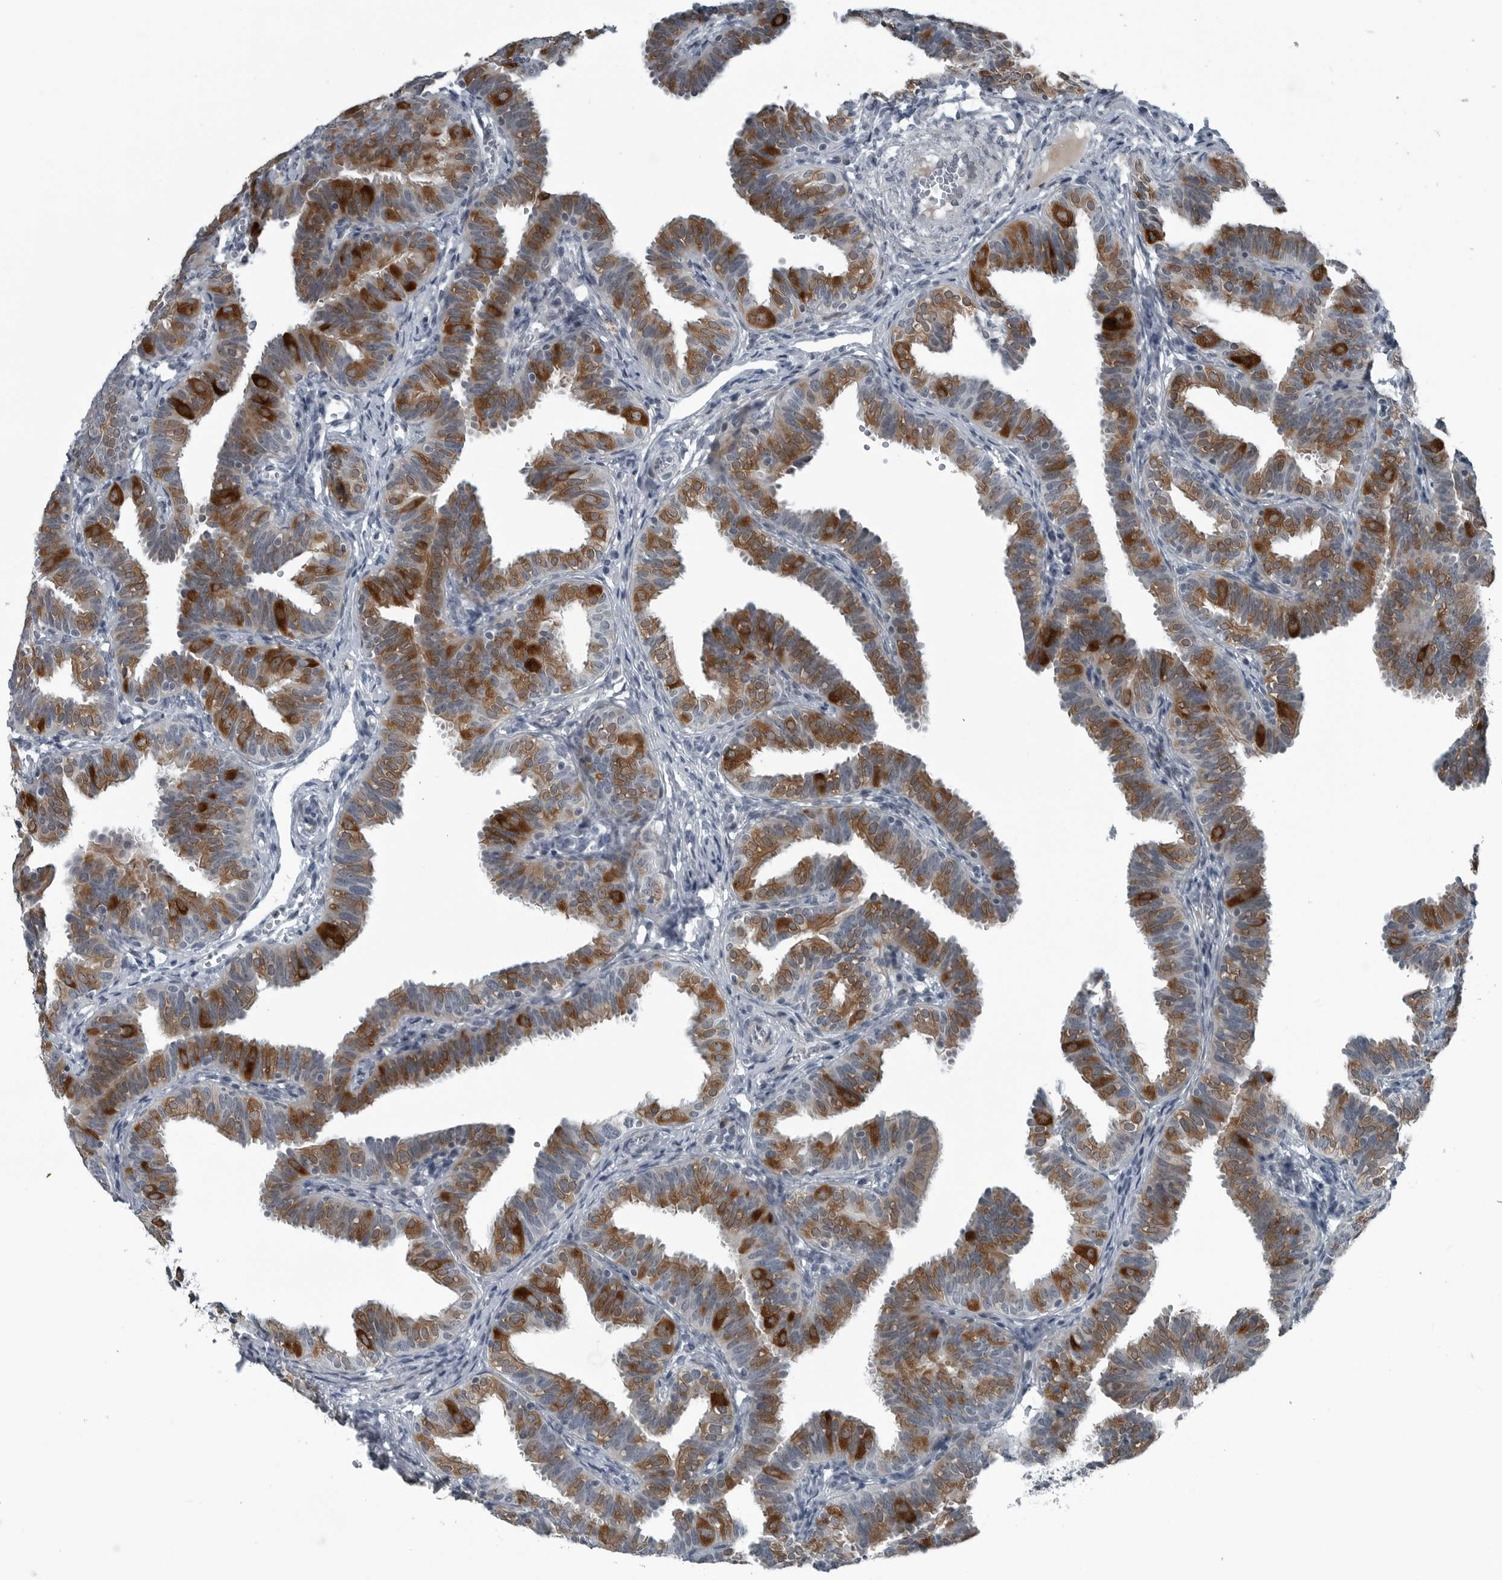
{"staining": {"intensity": "moderate", "quantity": "25%-75%", "location": "cytoplasmic/membranous"}, "tissue": "fallopian tube", "cell_type": "Glandular cells", "image_type": "normal", "snomed": [{"axis": "morphology", "description": "Normal tissue, NOS"}, {"axis": "topography", "description": "Fallopian tube"}], "caption": "Protein analysis of benign fallopian tube reveals moderate cytoplasmic/membranous staining in about 25%-75% of glandular cells.", "gene": "DNAAF11", "patient": {"sex": "female", "age": 35}}